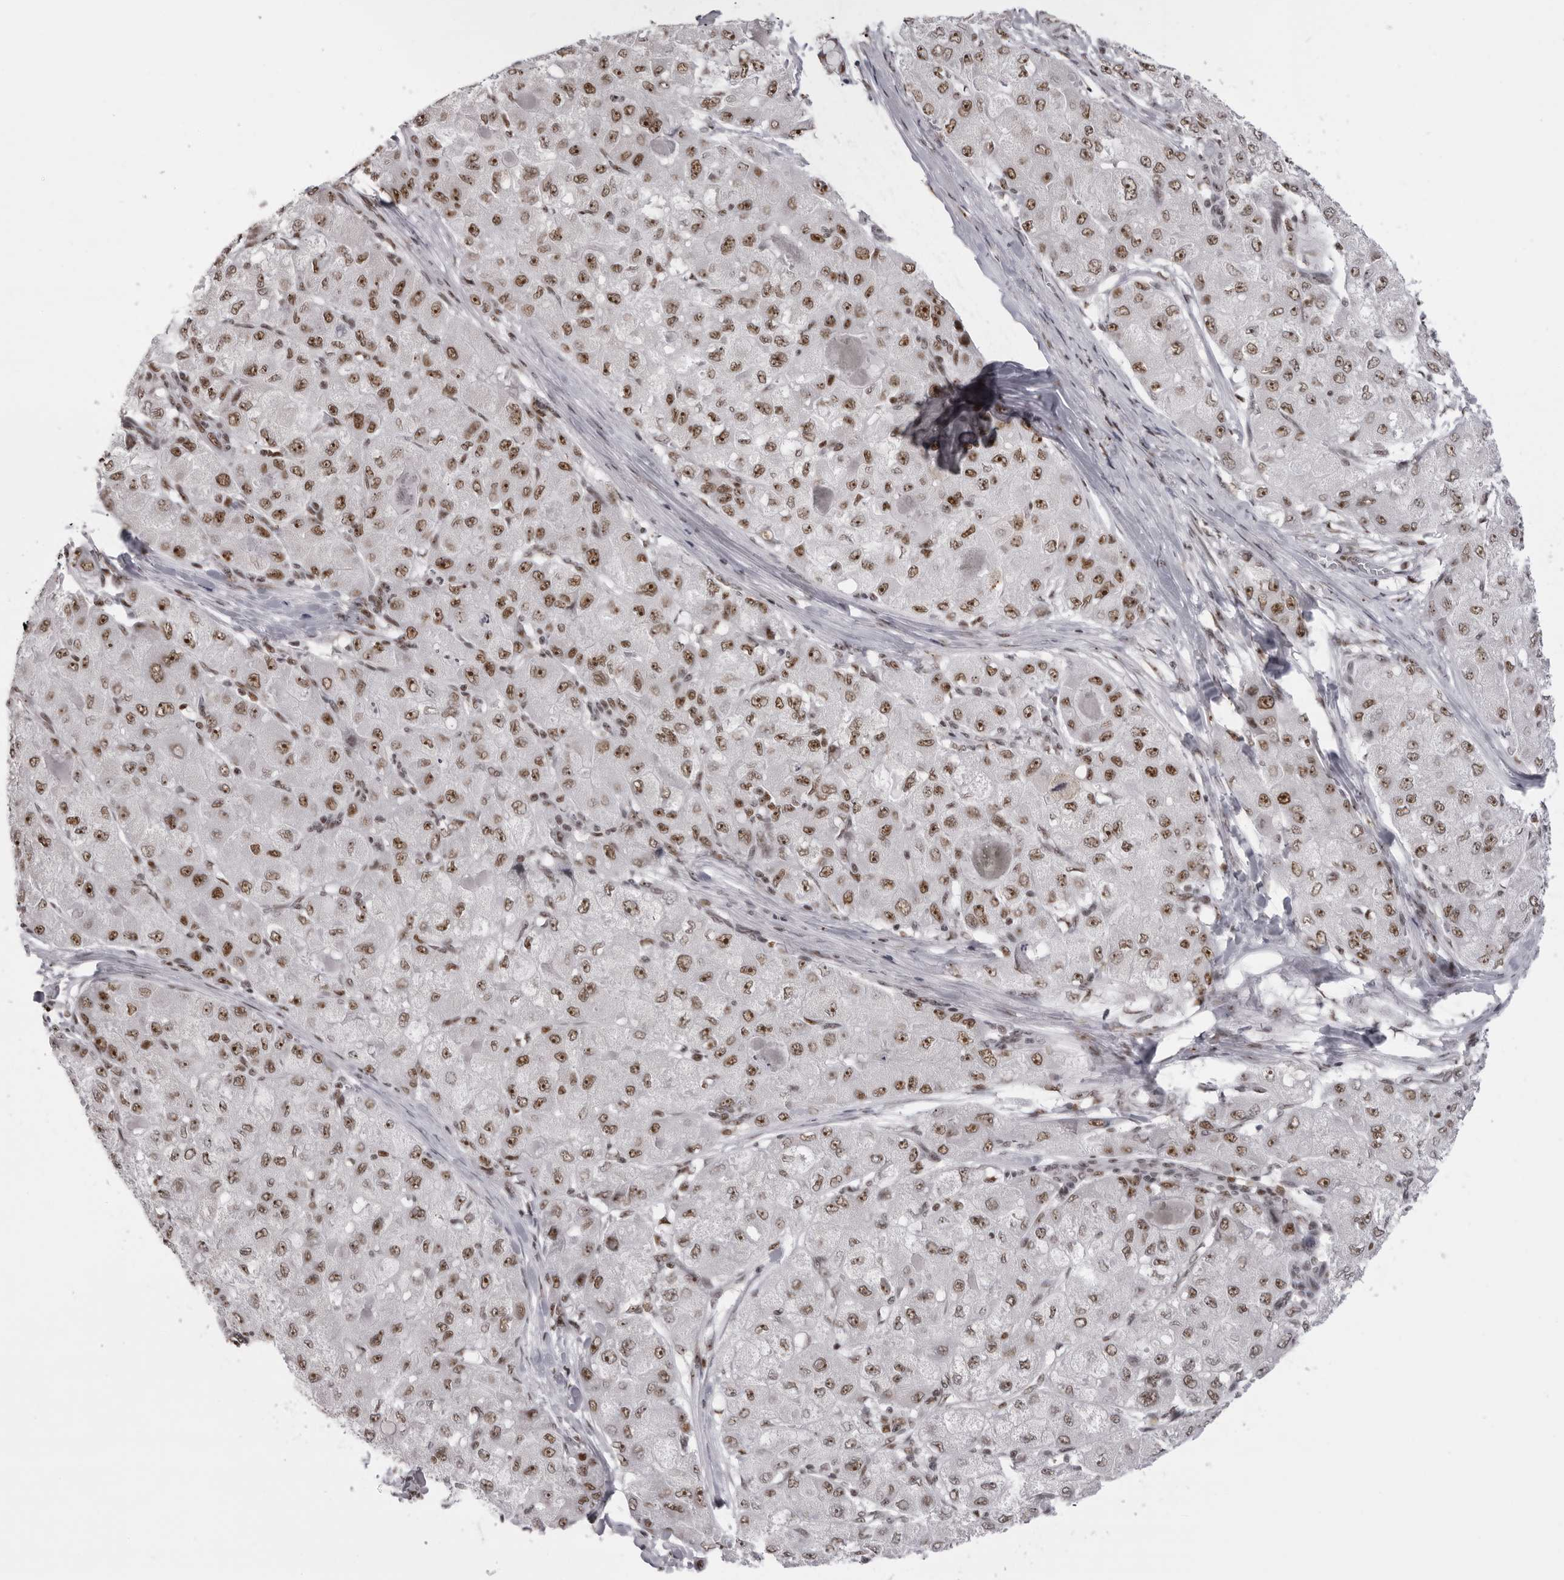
{"staining": {"intensity": "moderate", "quantity": ">75%", "location": "nuclear"}, "tissue": "liver cancer", "cell_type": "Tumor cells", "image_type": "cancer", "snomed": [{"axis": "morphology", "description": "Carcinoma, Hepatocellular, NOS"}, {"axis": "topography", "description": "Liver"}], "caption": "Liver cancer (hepatocellular carcinoma) was stained to show a protein in brown. There is medium levels of moderate nuclear staining in about >75% of tumor cells.", "gene": "DHX9", "patient": {"sex": "male", "age": 80}}